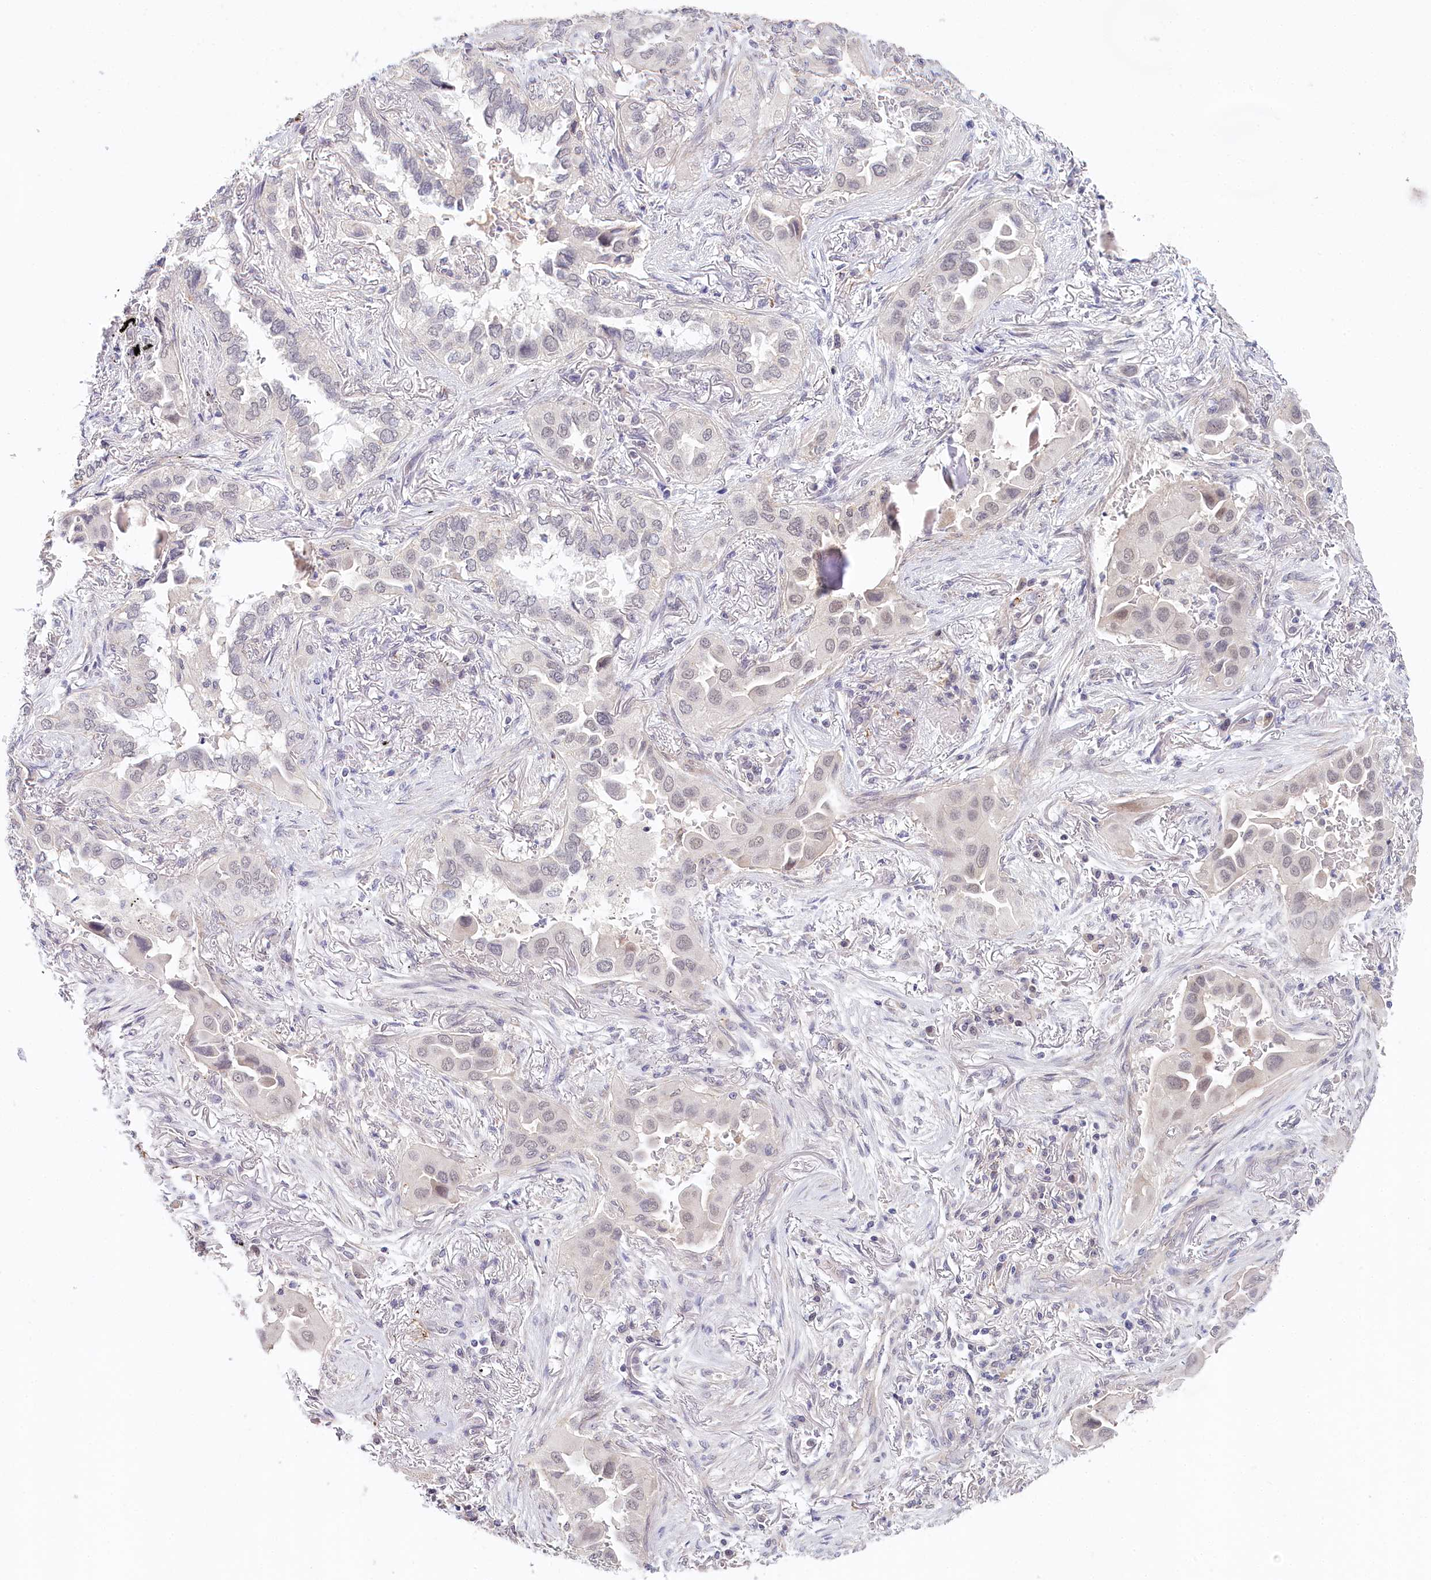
{"staining": {"intensity": "weak", "quantity": "<25%", "location": "nuclear"}, "tissue": "lung cancer", "cell_type": "Tumor cells", "image_type": "cancer", "snomed": [{"axis": "morphology", "description": "Adenocarcinoma, NOS"}, {"axis": "topography", "description": "Lung"}], "caption": "DAB immunohistochemical staining of lung cancer (adenocarcinoma) demonstrates no significant staining in tumor cells.", "gene": "AMTN", "patient": {"sex": "female", "age": 76}}